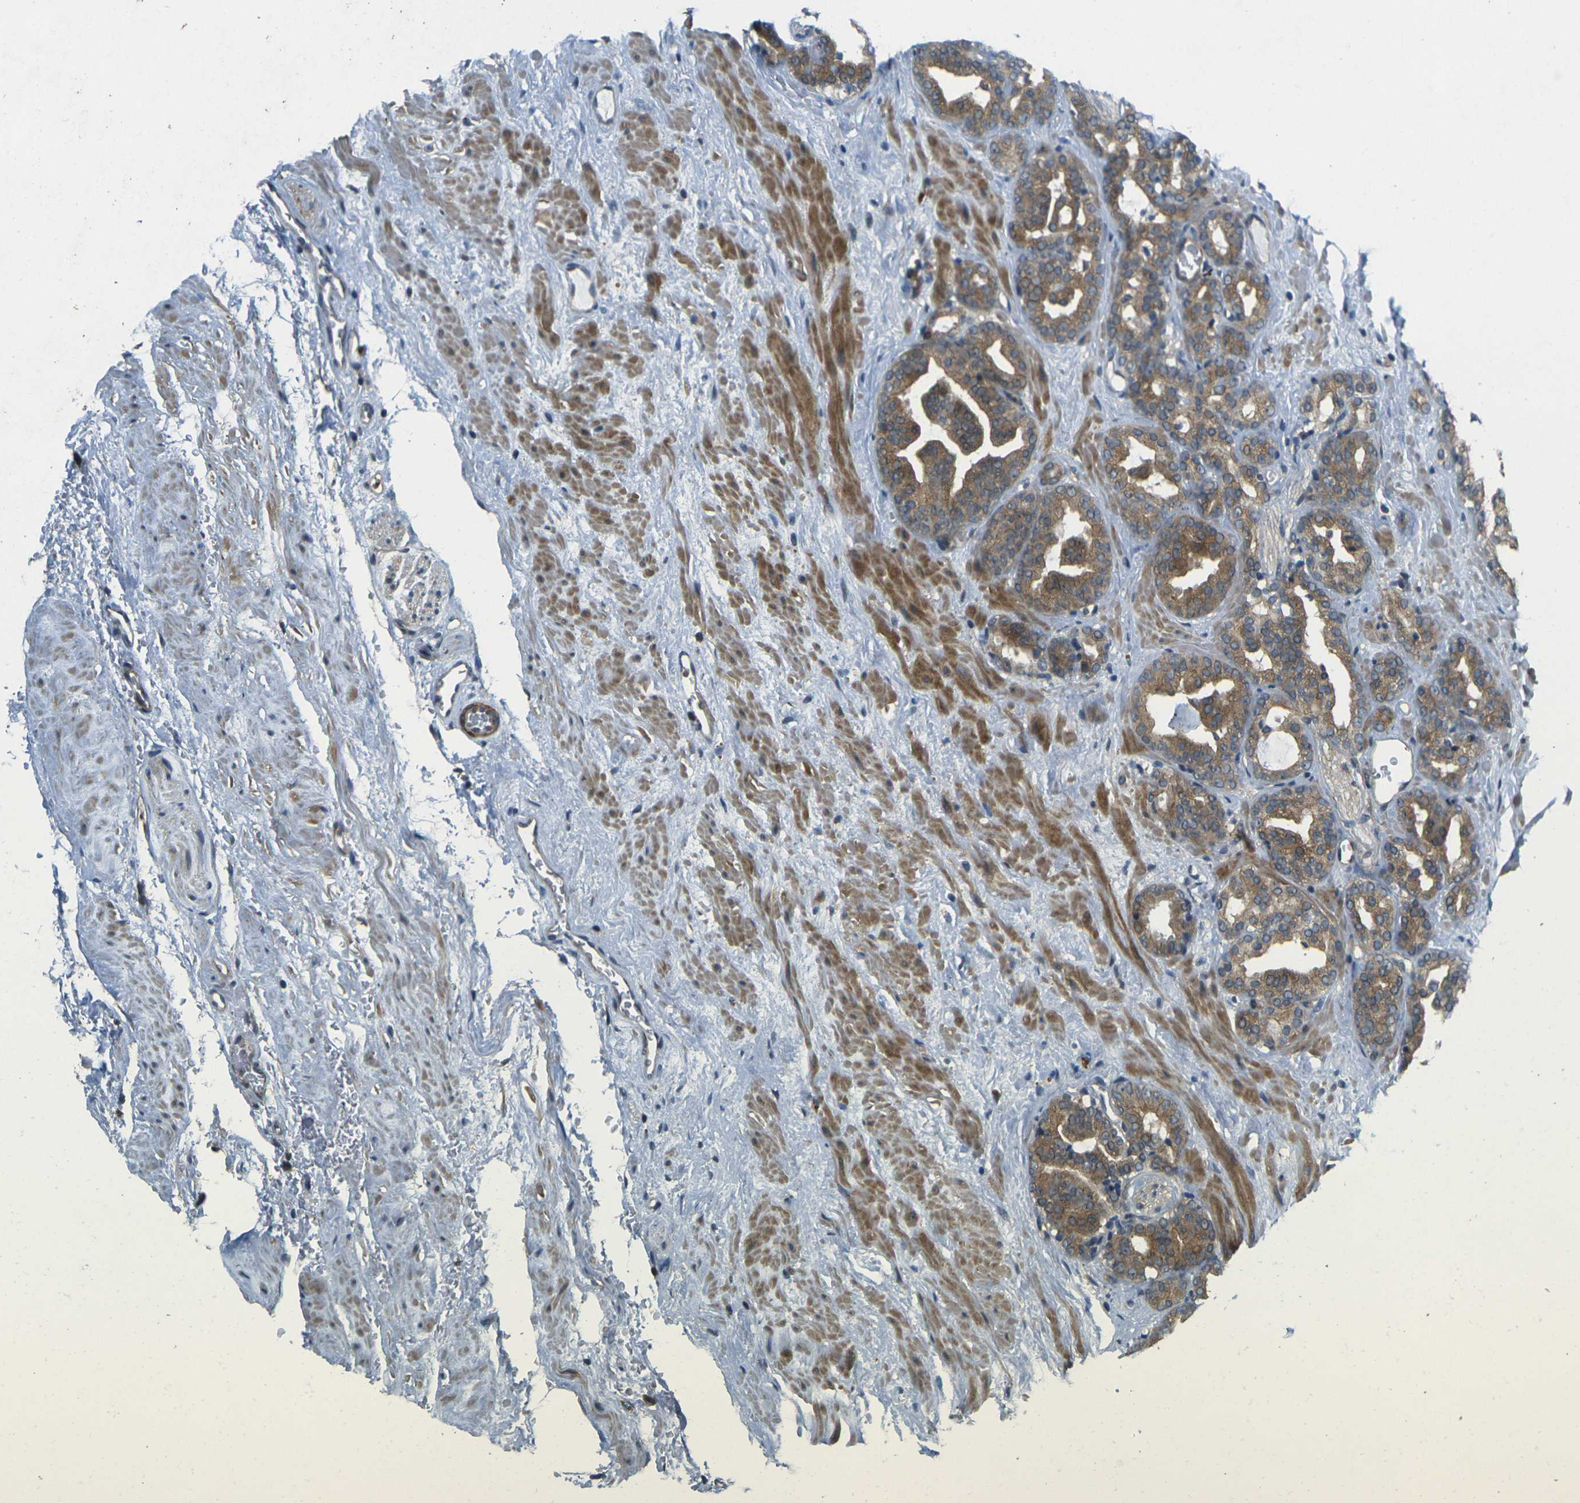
{"staining": {"intensity": "moderate", "quantity": "25%-75%", "location": "cytoplasmic/membranous"}, "tissue": "prostate cancer", "cell_type": "Tumor cells", "image_type": "cancer", "snomed": [{"axis": "morphology", "description": "Adenocarcinoma, Low grade"}, {"axis": "topography", "description": "Prostate"}], "caption": "Protein staining exhibits moderate cytoplasmic/membranous positivity in approximately 25%-75% of tumor cells in adenocarcinoma (low-grade) (prostate). (Brightfield microscopy of DAB IHC at high magnification).", "gene": "KCTD10", "patient": {"sex": "male", "age": 63}}